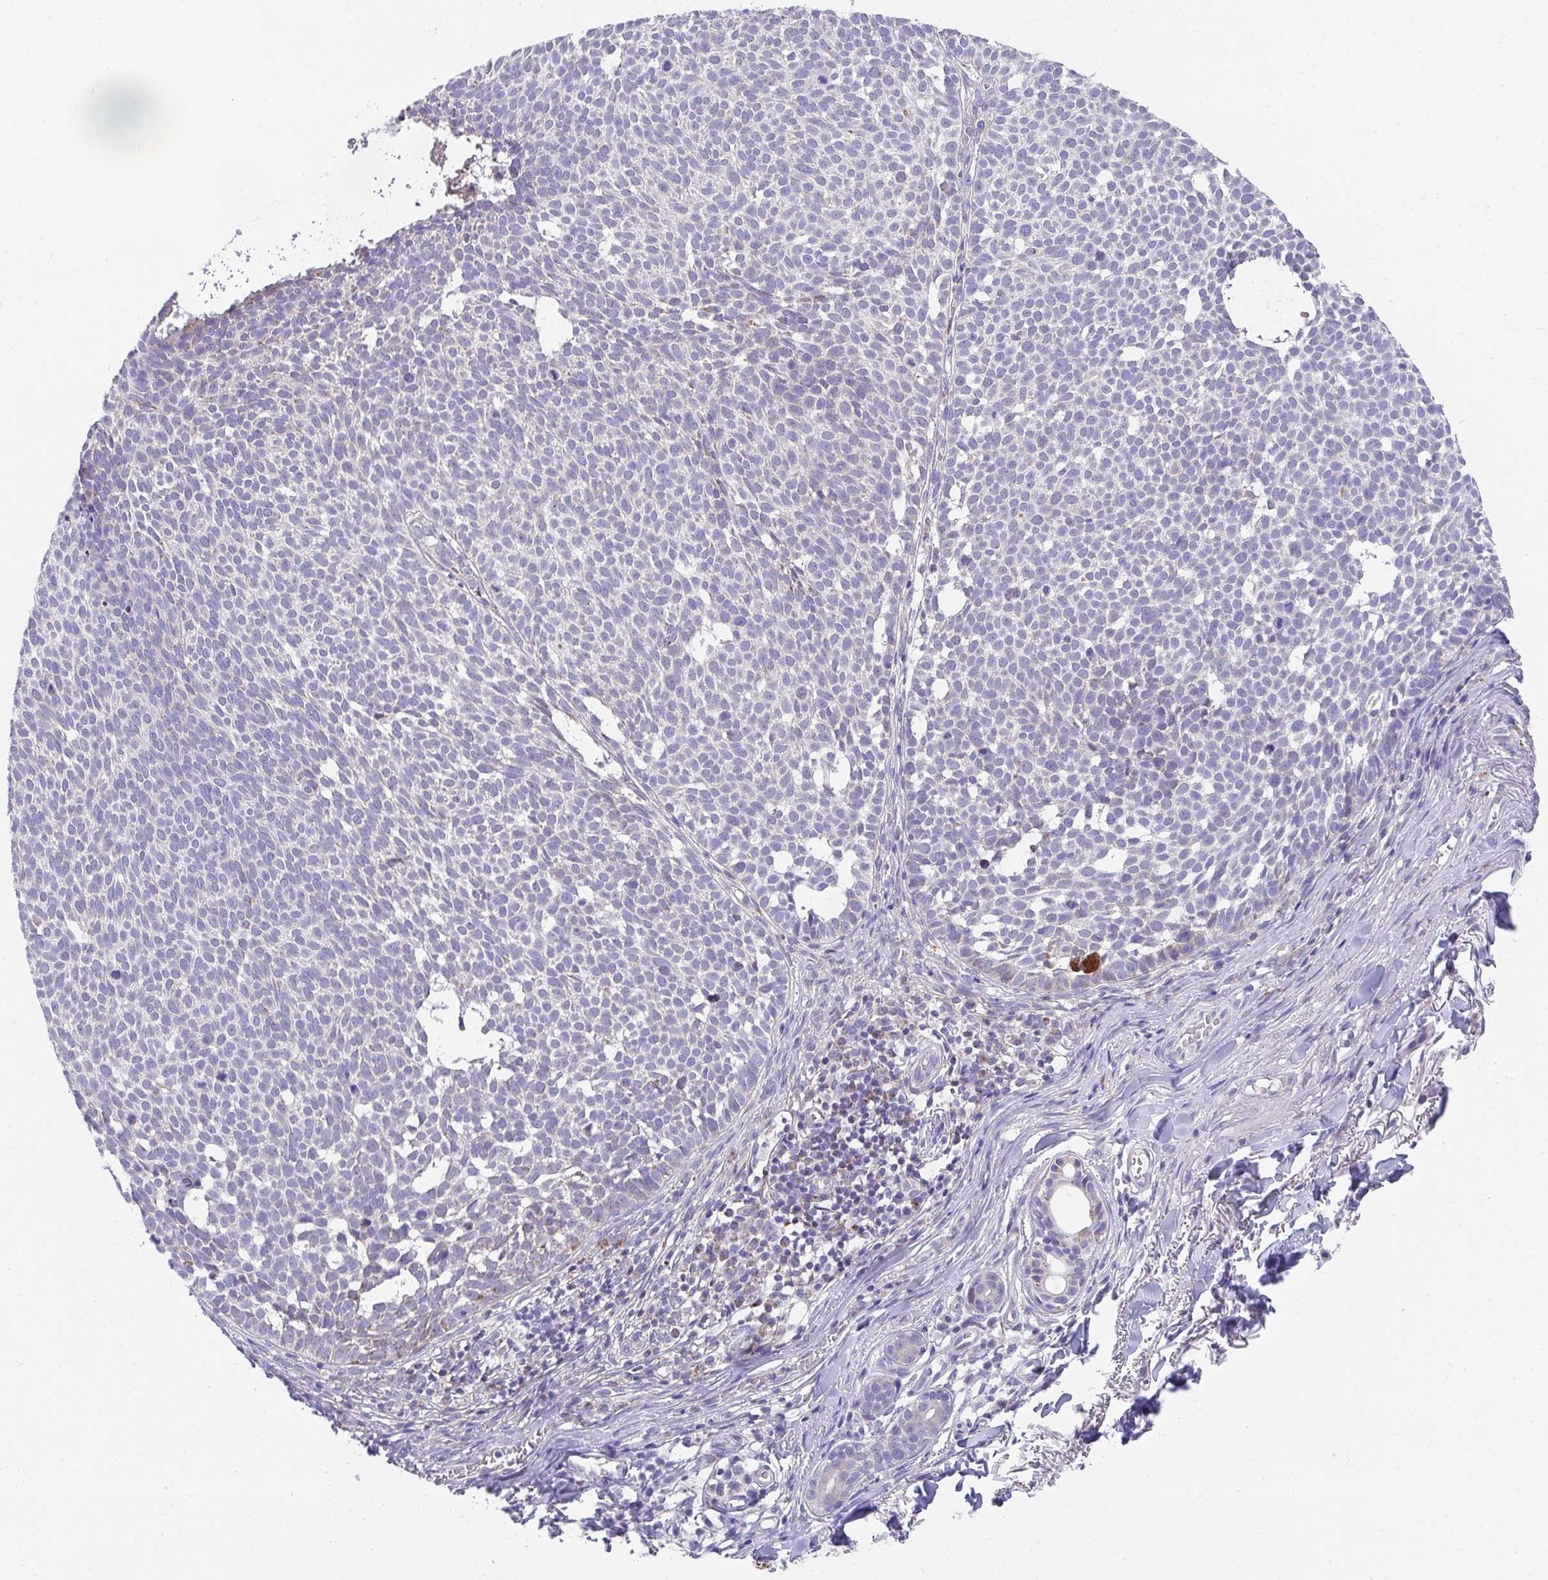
{"staining": {"intensity": "negative", "quantity": "none", "location": "none"}, "tissue": "skin cancer", "cell_type": "Tumor cells", "image_type": "cancer", "snomed": [{"axis": "morphology", "description": "Basal cell carcinoma"}, {"axis": "topography", "description": "Skin"}], "caption": "Immunohistochemistry micrograph of human basal cell carcinoma (skin) stained for a protein (brown), which reveals no expression in tumor cells.", "gene": "PRRG3", "patient": {"sex": "male", "age": 63}}